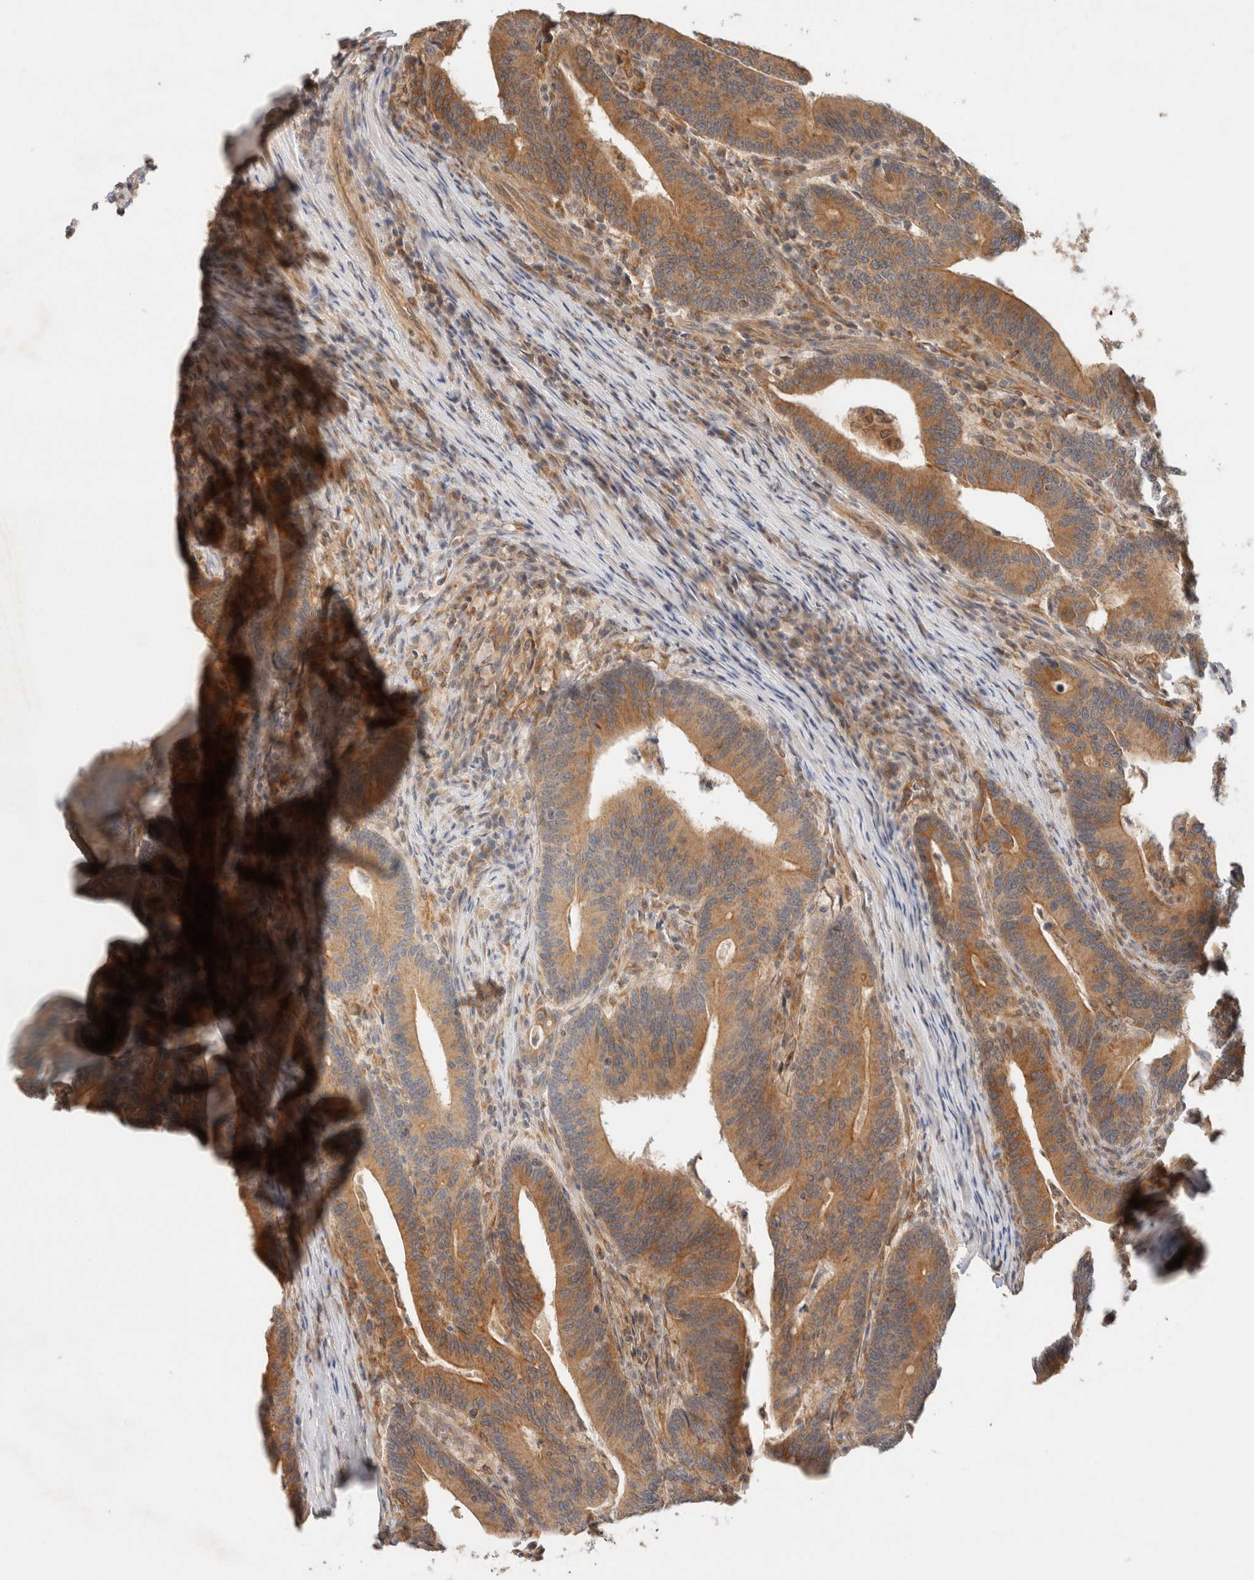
{"staining": {"intensity": "strong", "quantity": ">75%", "location": "cytoplasmic/membranous"}, "tissue": "colorectal cancer", "cell_type": "Tumor cells", "image_type": "cancer", "snomed": [{"axis": "morphology", "description": "Adenocarcinoma, NOS"}, {"axis": "topography", "description": "Colon"}], "caption": "Strong cytoplasmic/membranous protein expression is appreciated in about >75% of tumor cells in colorectal adenocarcinoma. Using DAB (brown) and hematoxylin (blue) stains, captured at high magnification using brightfield microscopy.", "gene": "TACC1", "patient": {"sex": "female", "age": 66}}